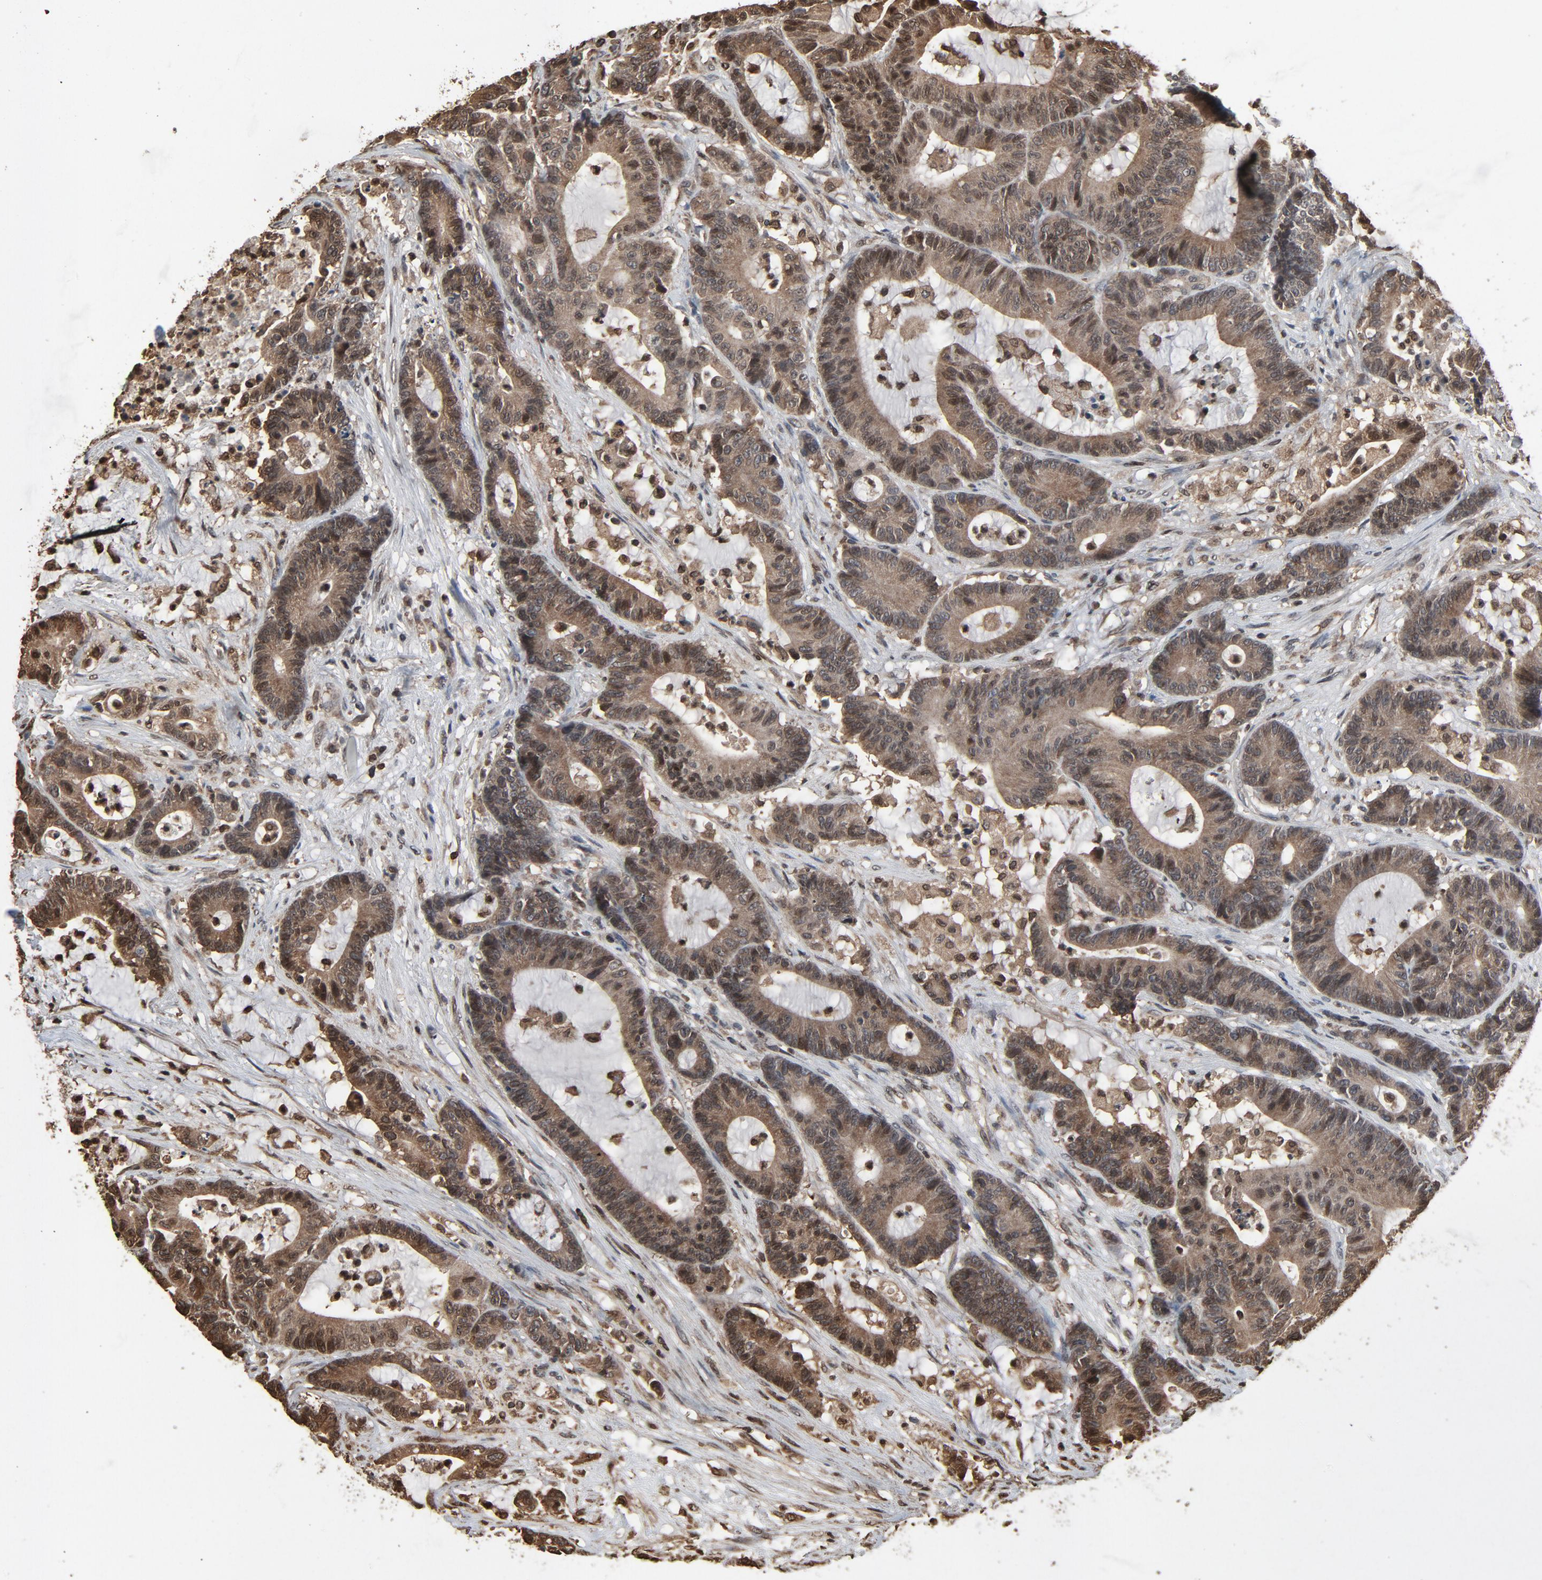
{"staining": {"intensity": "weak", "quantity": "25%-75%", "location": "cytoplasmic/membranous"}, "tissue": "colorectal cancer", "cell_type": "Tumor cells", "image_type": "cancer", "snomed": [{"axis": "morphology", "description": "Adenocarcinoma, NOS"}, {"axis": "topography", "description": "Colon"}], "caption": "Immunohistochemical staining of colorectal adenocarcinoma demonstrates weak cytoplasmic/membranous protein positivity in about 25%-75% of tumor cells.", "gene": "UBE2D1", "patient": {"sex": "female", "age": 84}}